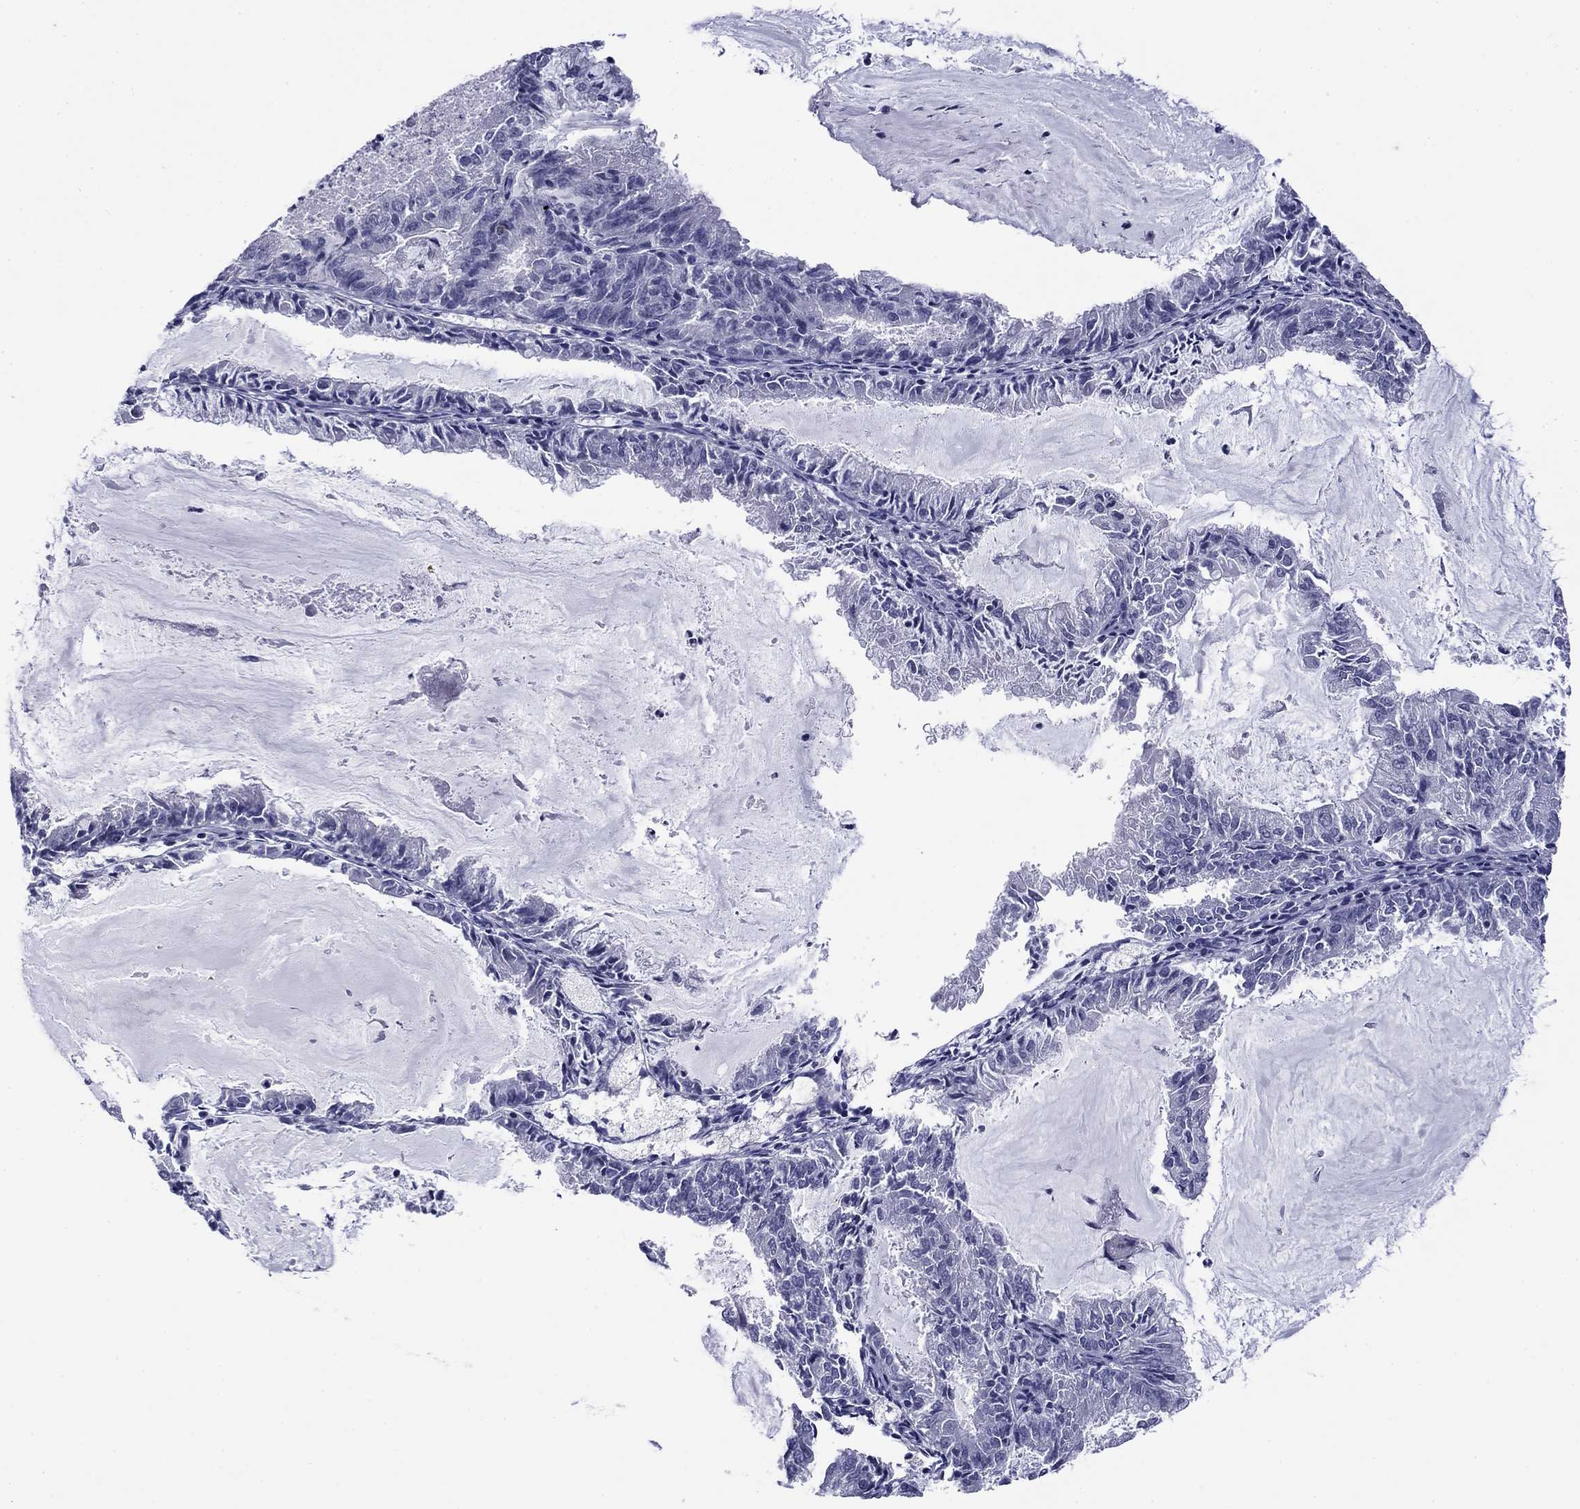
{"staining": {"intensity": "negative", "quantity": "none", "location": "none"}, "tissue": "endometrial cancer", "cell_type": "Tumor cells", "image_type": "cancer", "snomed": [{"axis": "morphology", "description": "Adenocarcinoma, NOS"}, {"axis": "topography", "description": "Endometrium"}], "caption": "There is no significant expression in tumor cells of endometrial cancer.", "gene": "HAO1", "patient": {"sex": "female", "age": 57}}